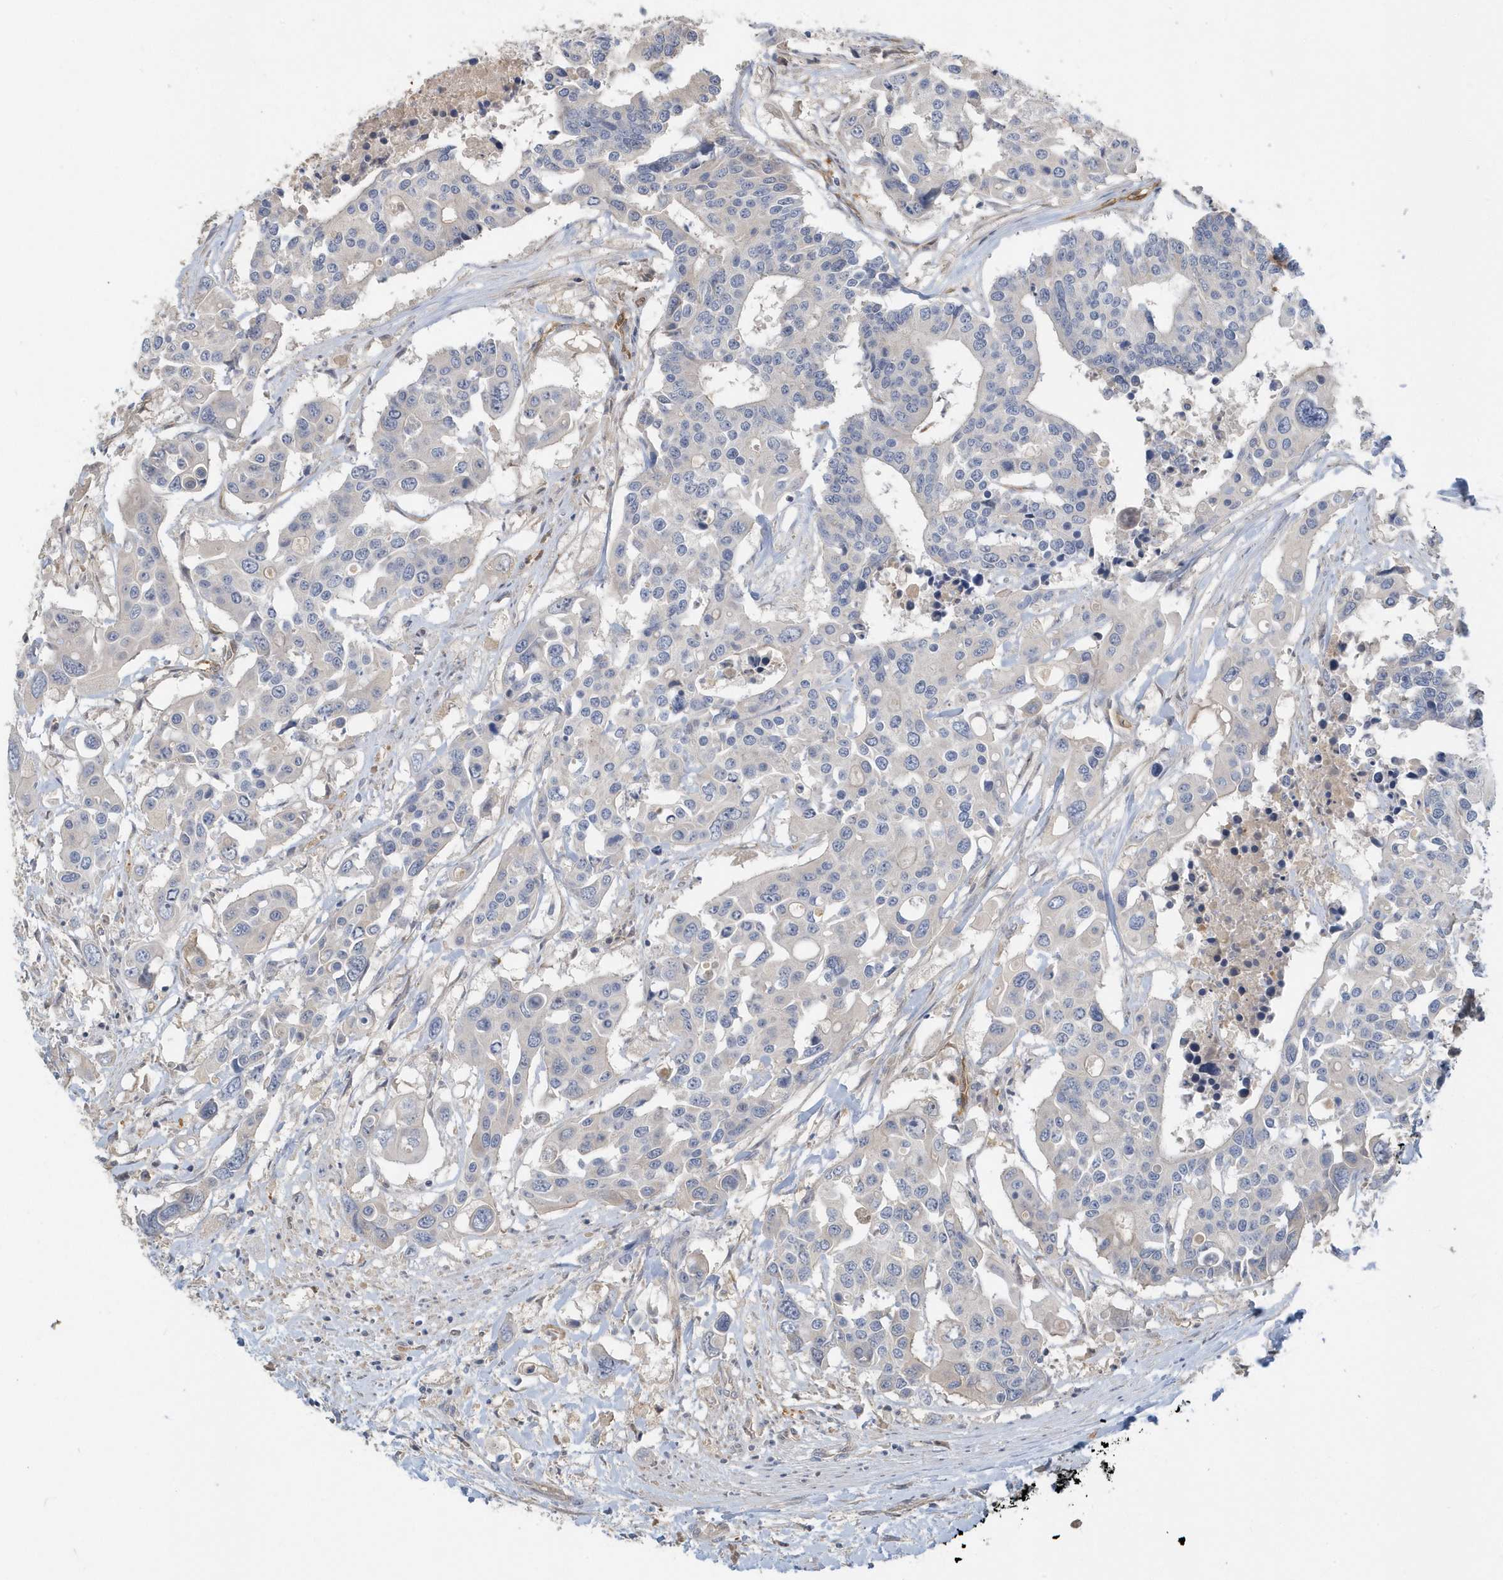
{"staining": {"intensity": "negative", "quantity": "none", "location": "none"}, "tissue": "colorectal cancer", "cell_type": "Tumor cells", "image_type": "cancer", "snomed": [{"axis": "morphology", "description": "Adenocarcinoma, NOS"}, {"axis": "topography", "description": "Colon"}], "caption": "A micrograph of adenocarcinoma (colorectal) stained for a protein displays no brown staining in tumor cells. Nuclei are stained in blue.", "gene": "USP53", "patient": {"sex": "male", "age": 77}}